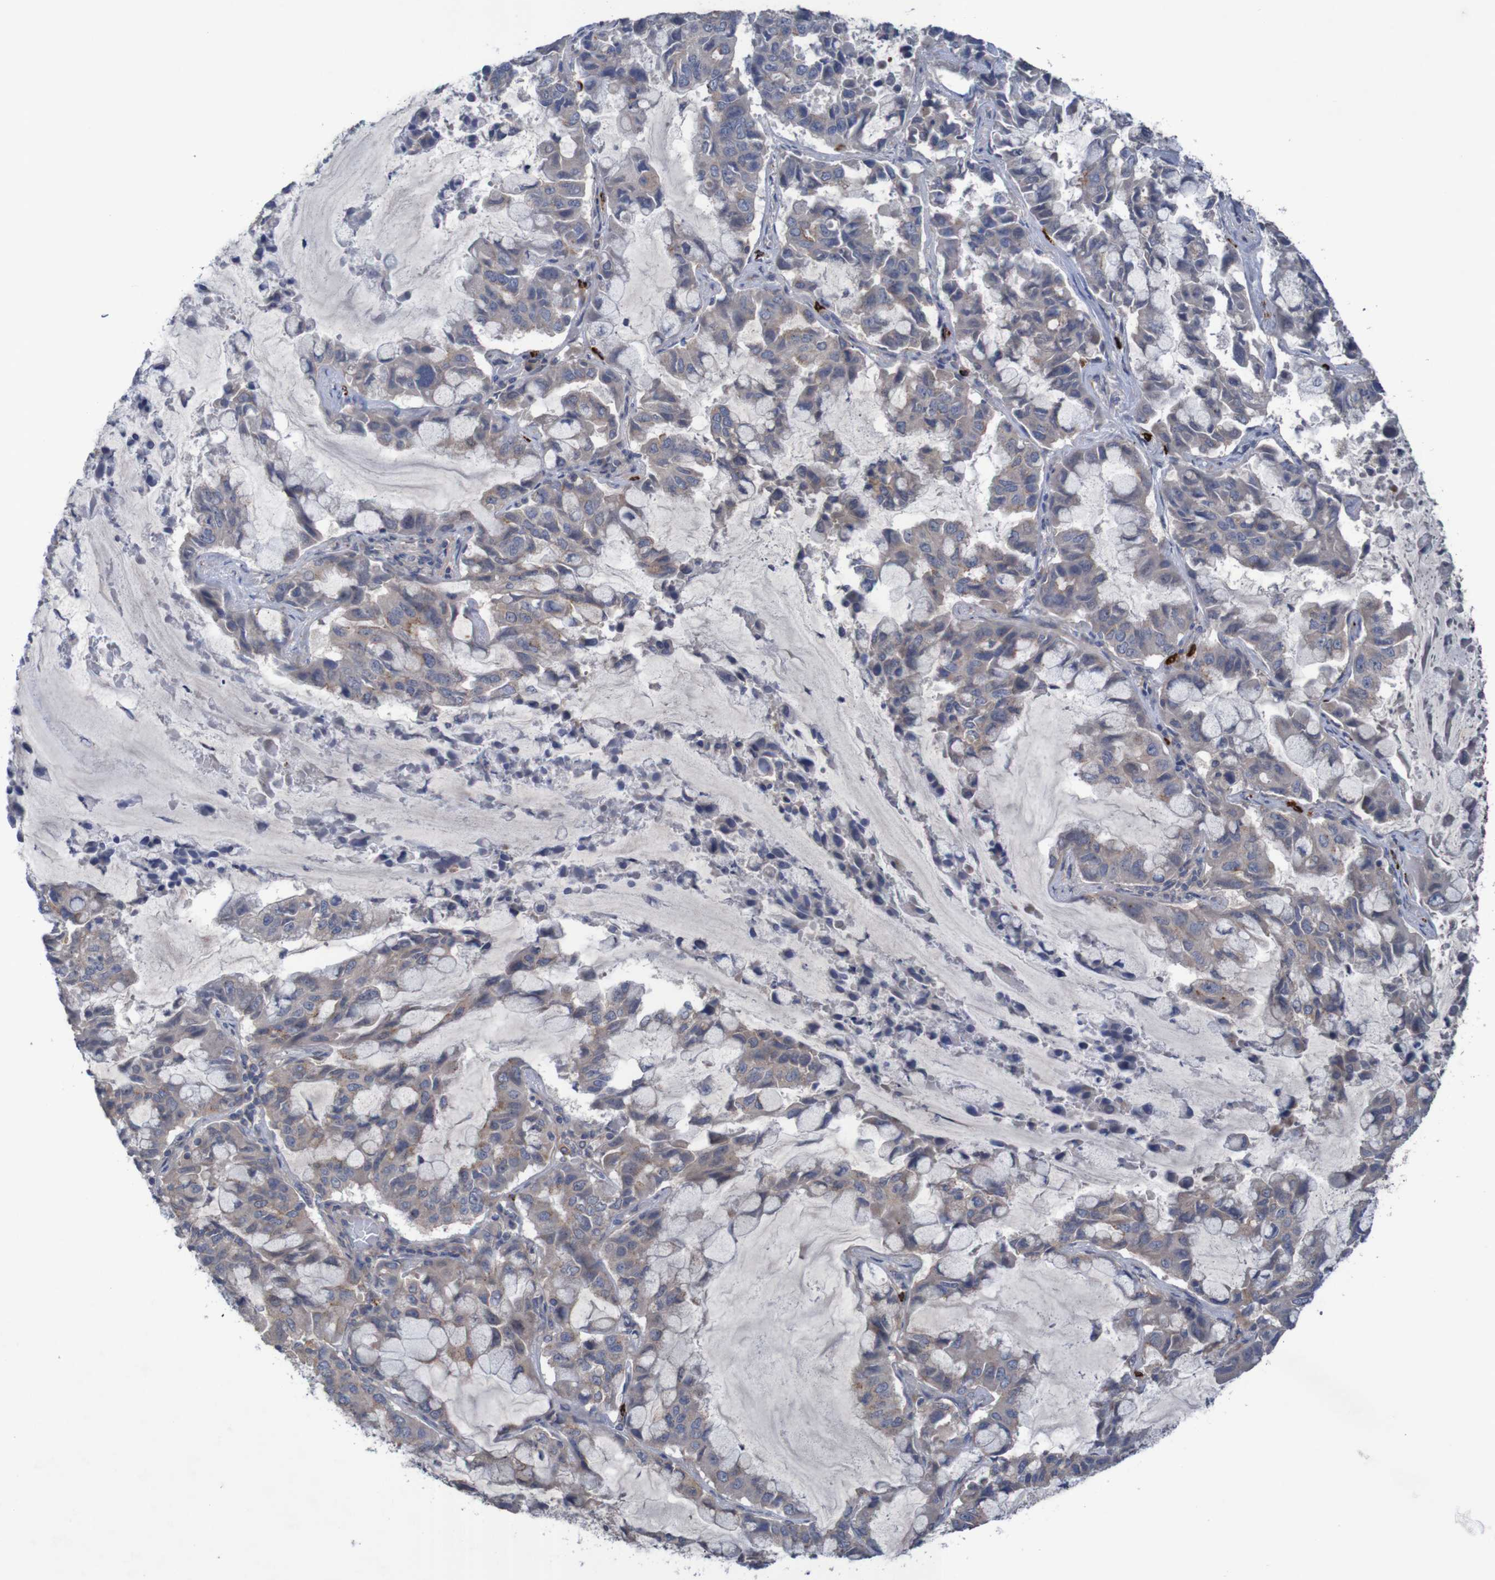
{"staining": {"intensity": "weak", "quantity": ">75%", "location": "cytoplasmic/membranous"}, "tissue": "lung cancer", "cell_type": "Tumor cells", "image_type": "cancer", "snomed": [{"axis": "morphology", "description": "Adenocarcinoma, NOS"}, {"axis": "topography", "description": "Lung"}], "caption": "Lung cancer stained with DAB (3,3'-diaminobenzidine) immunohistochemistry reveals low levels of weak cytoplasmic/membranous positivity in about >75% of tumor cells.", "gene": "ANGPT4", "patient": {"sex": "male", "age": 64}}